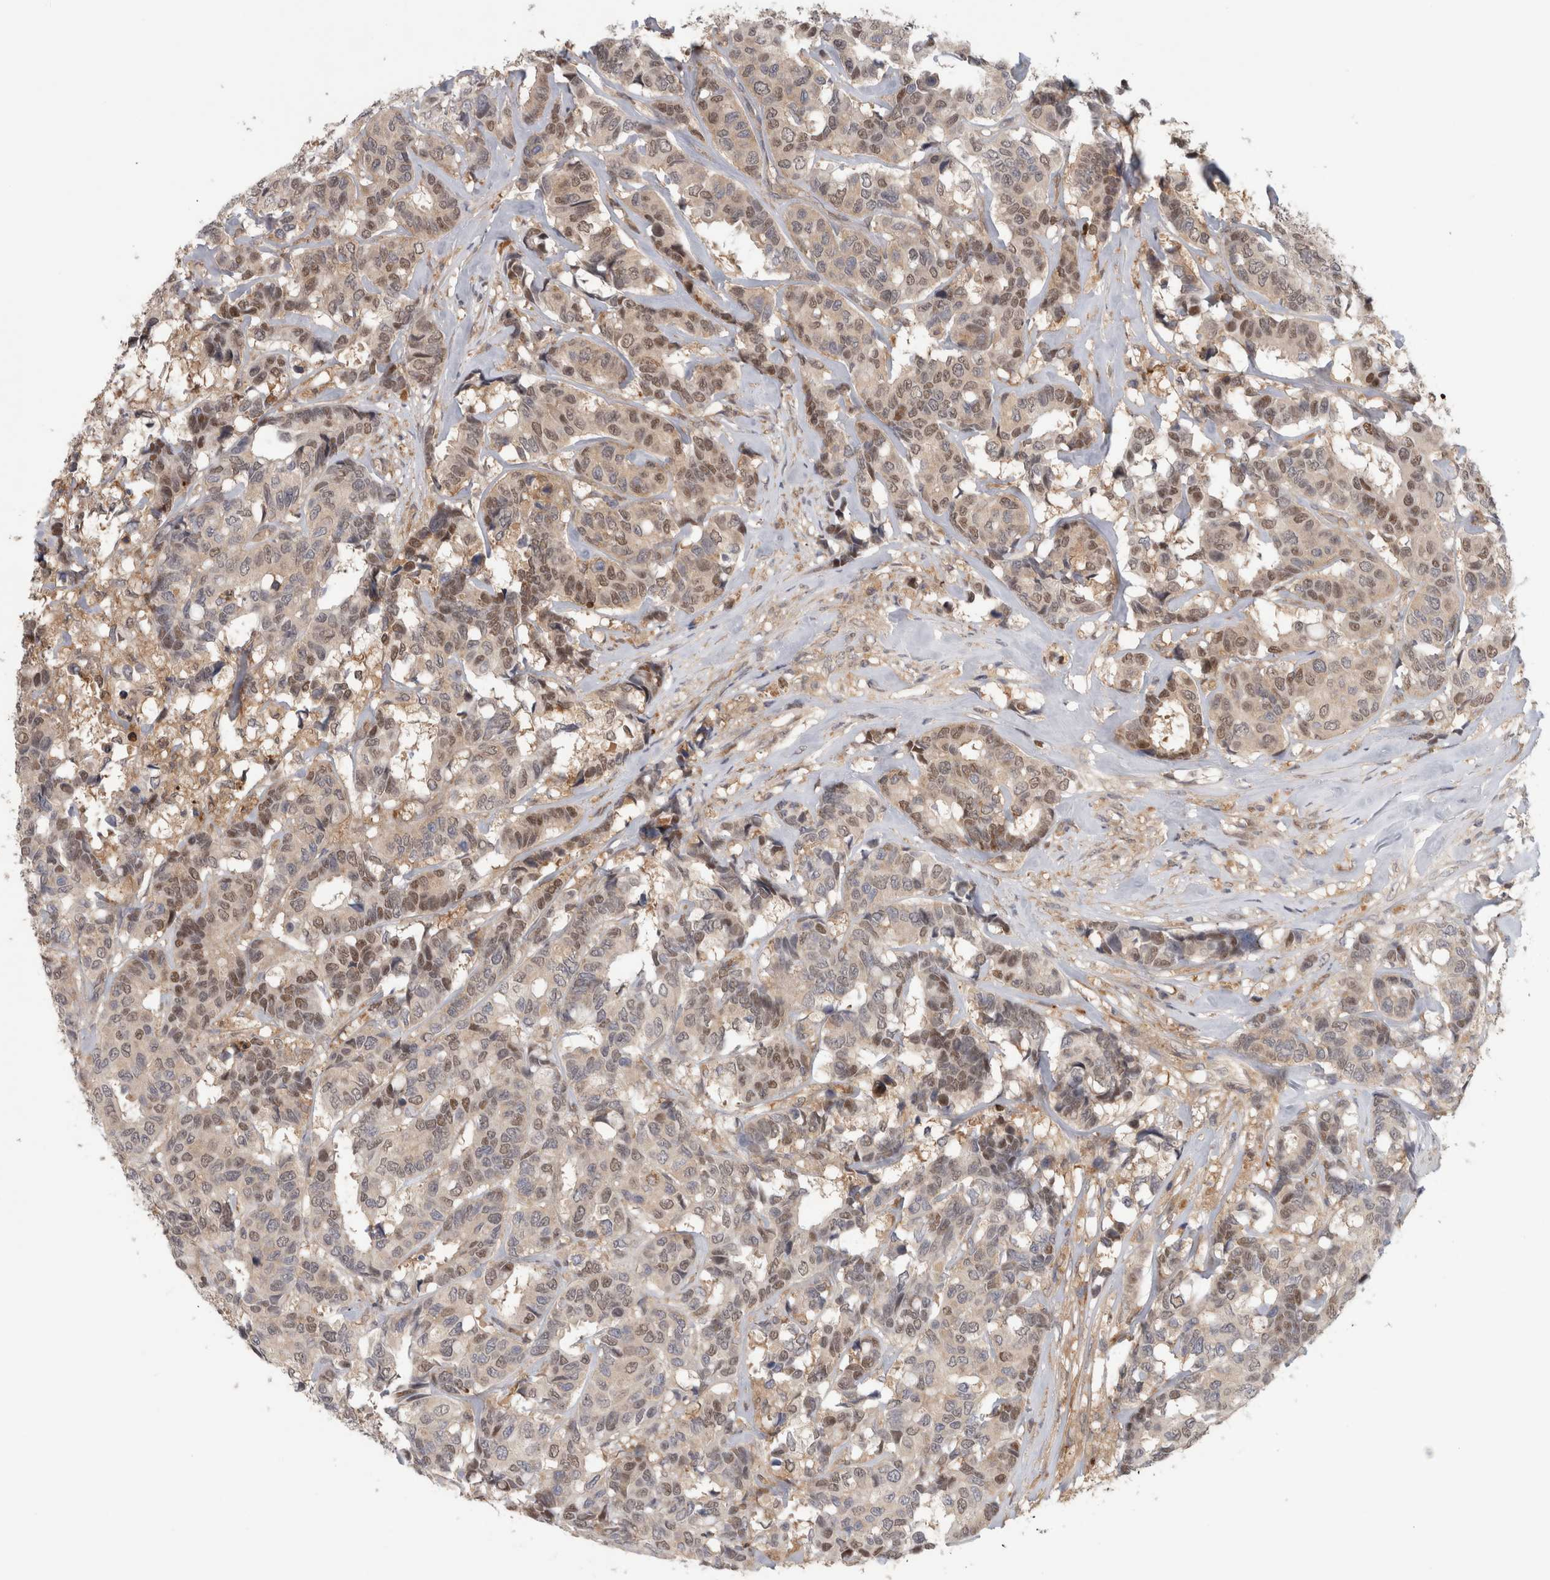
{"staining": {"intensity": "moderate", "quantity": "25%-75%", "location": "nuclear"}, "tissue": "breast cancer", "cell_type": "Tumor cells", "image_type": "cancer", "snomed": [{"axis": "morphology", "description": "Duct carcinoma"}, {"axis": "topography", "description": "Breast"}], "caption": "A brown stain highlights moderate nuclear positivity of a protein in human breast intraductal carcinoma tumor cells.", "gene": "PIGP", "patient": {"sex": "female", "age": 87}}